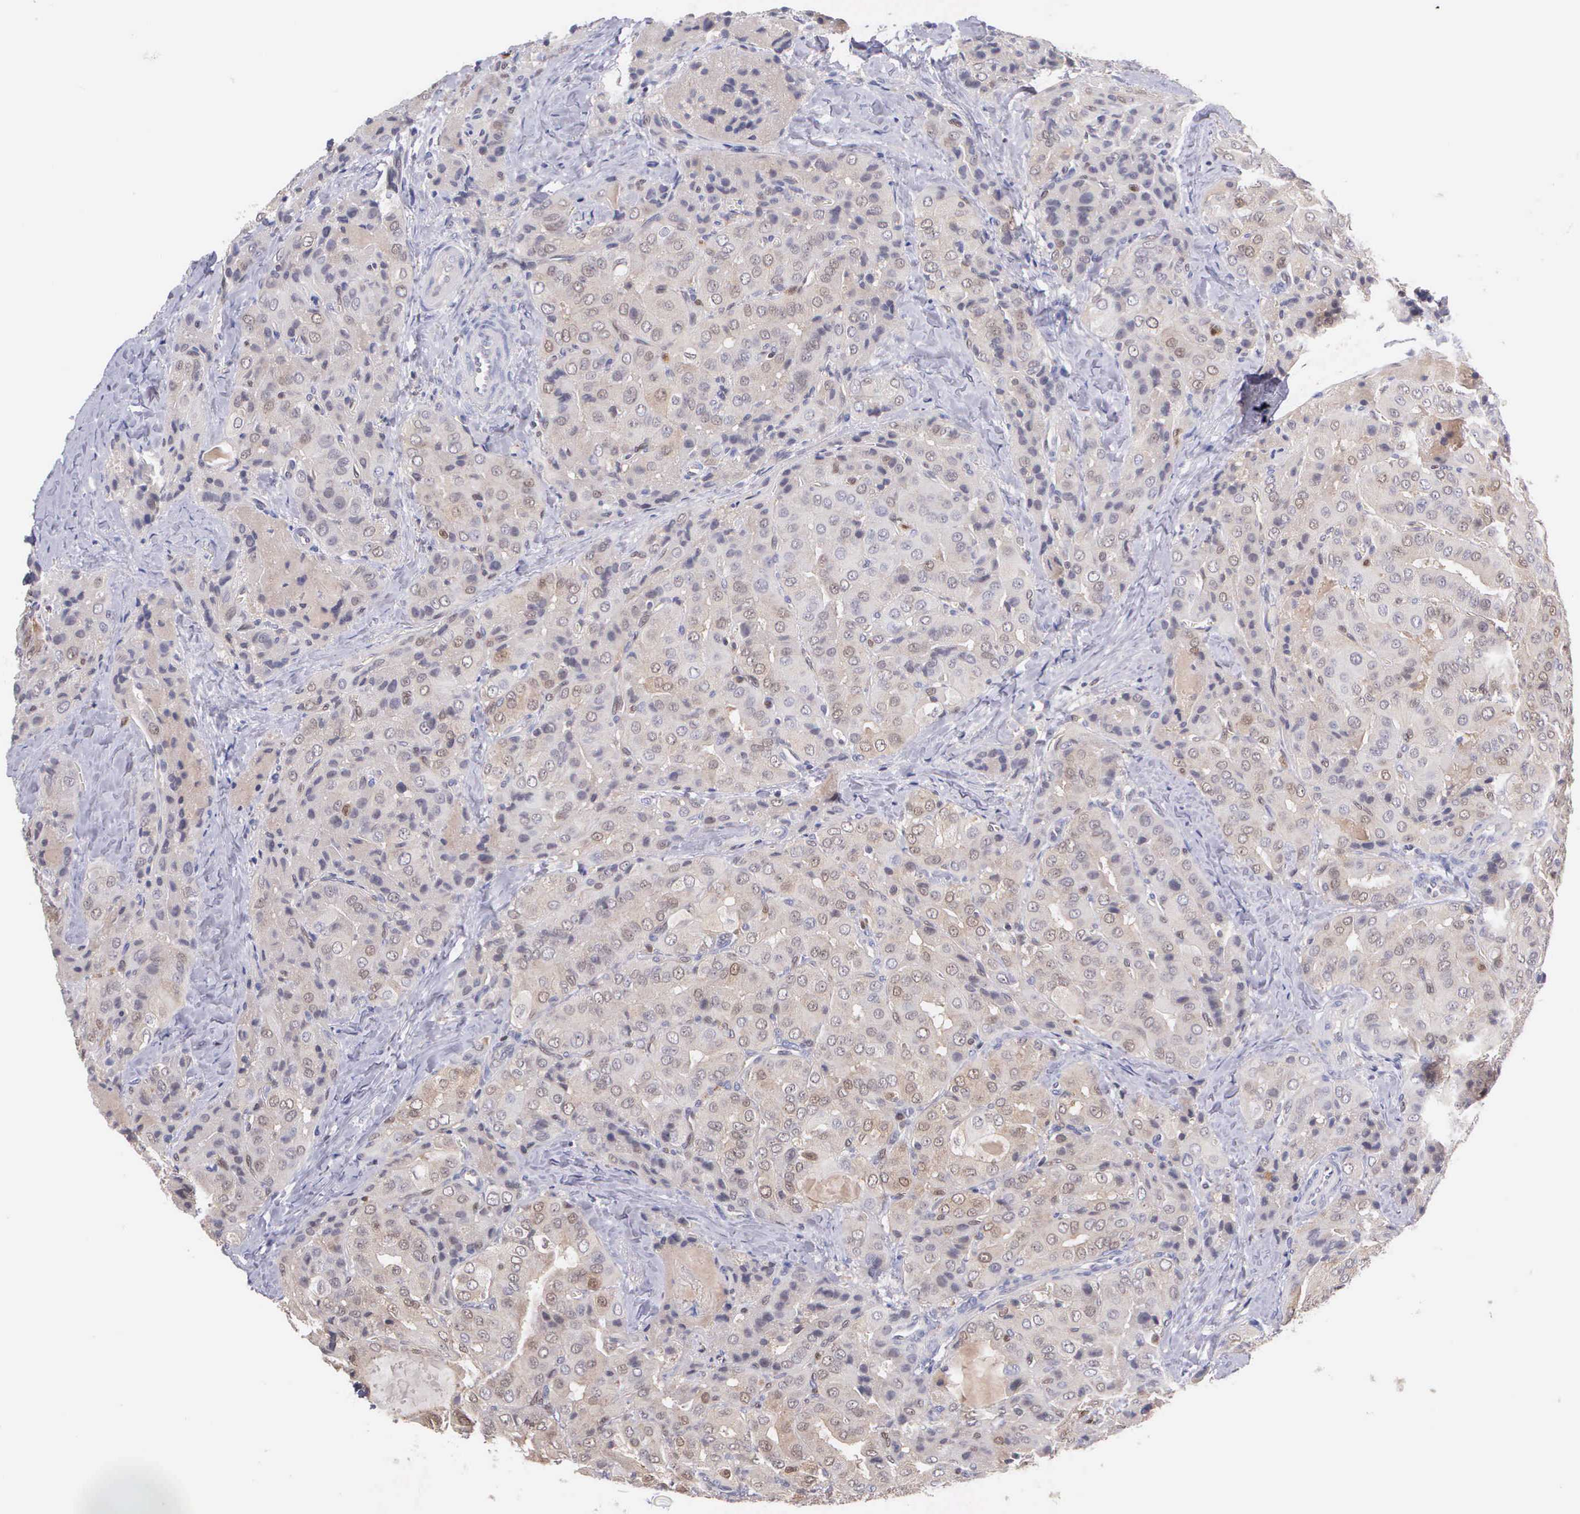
{"staining": {"intensity": "weak", "quantity": ">75%", "location": "cytoplasmic/membranous"}, "tissue": "thyroid cancer", "cell_type": "Tumor cells", "image_type": "cancer", "snomed": [{"axis": "morphology", "description": "Papillary adenocarcinoma, NOS"}, {"axis": "topography", "description": "Thyroid gland"}], "caption": "A brown stain shows weak cytoplasmic/membranous expression of a protein in human papillary adenocarcinoma (thyroid) tumor cells.", "gene": "BID", "patient": {"sex": "female", "age": 71}}